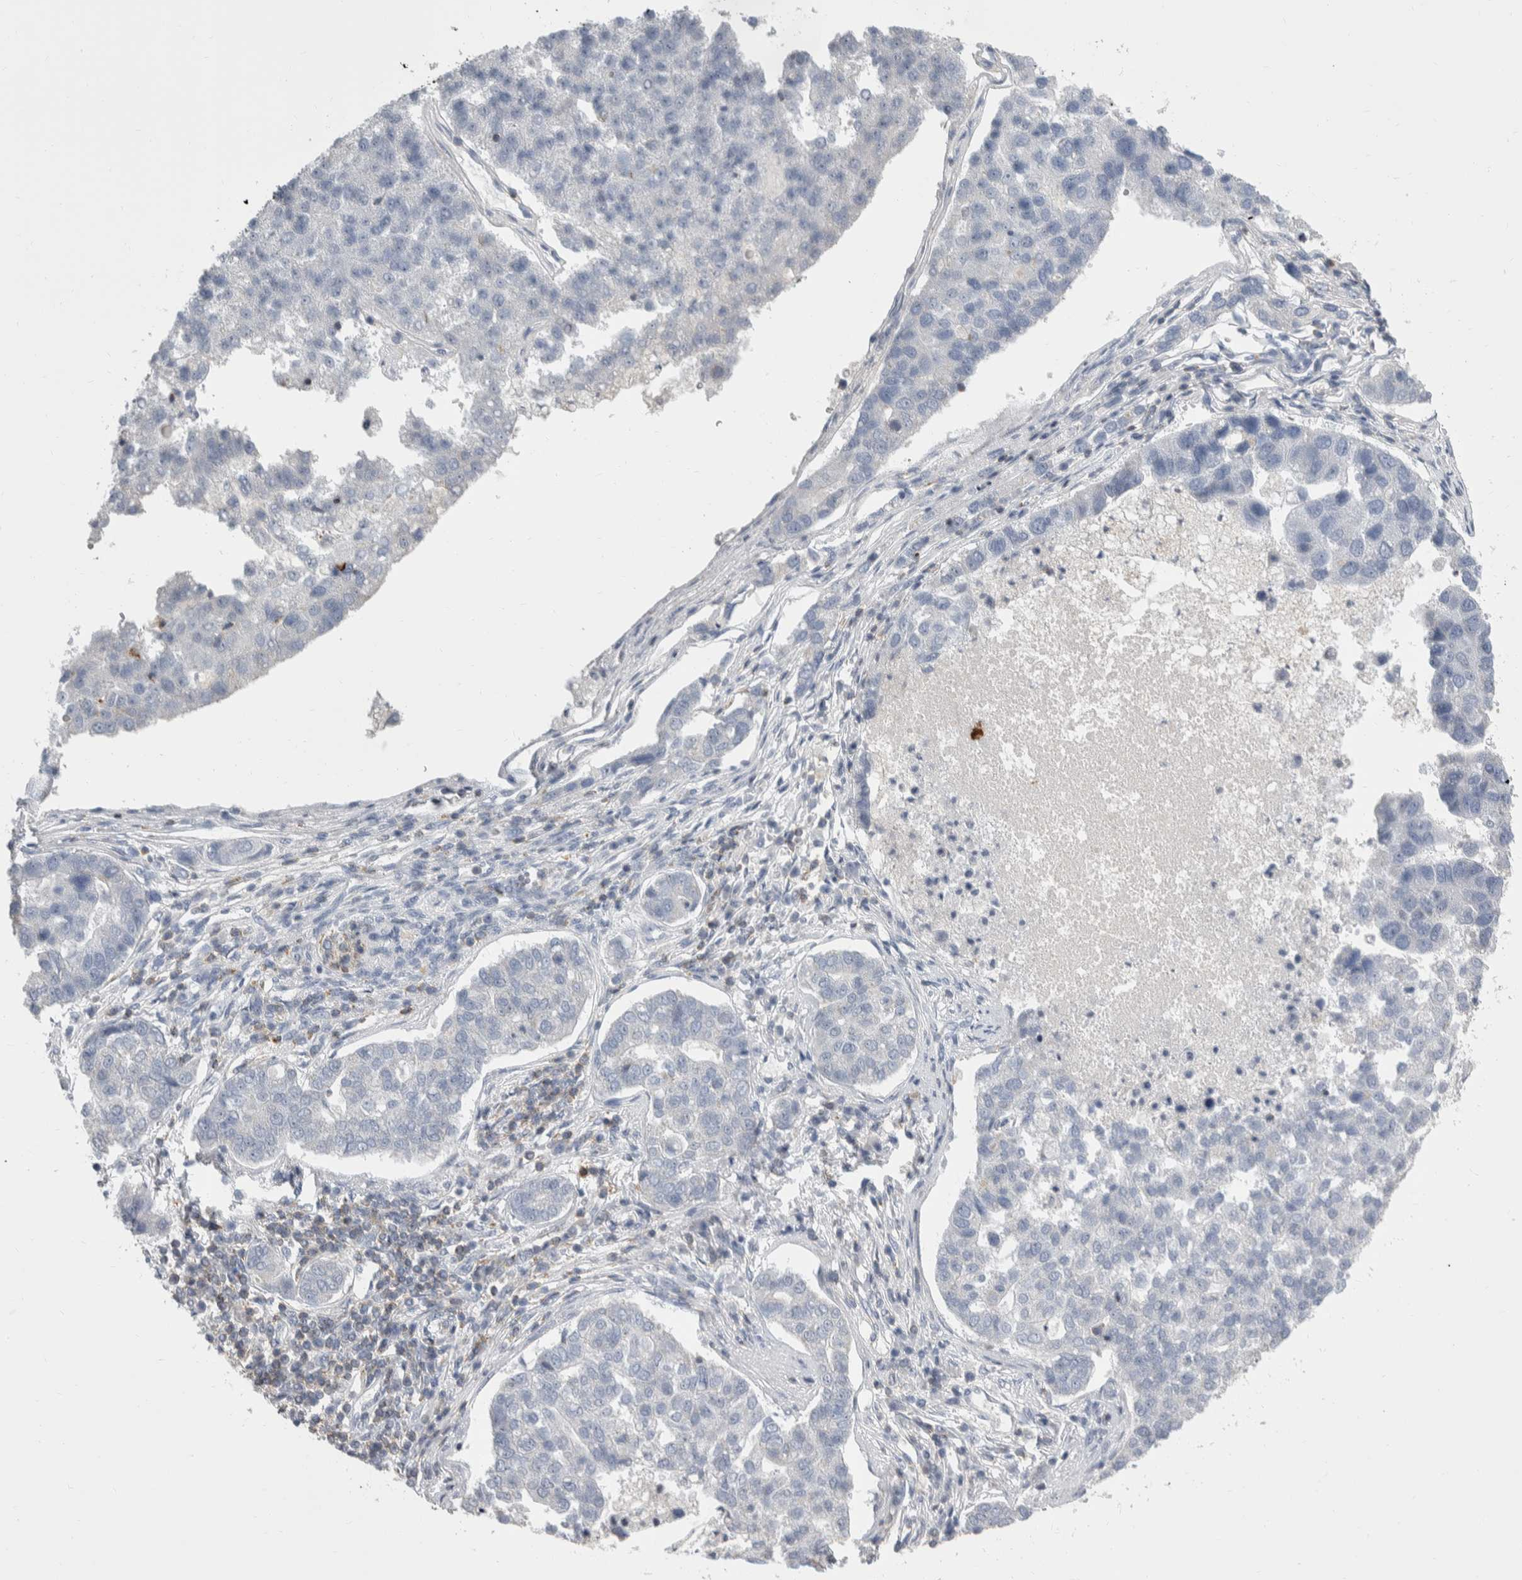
{"staining": {"intensity": "negative", "quantity": "none", "location": "none"}, "tissue": "pancreatic cancer", "cell_type": "Tumor cells", "image_type": "cancer", "snomed": [{"axis": "morphology", "description": "Adenocarcinoma, NOS"}, {"axis": "topography", "description": "Pancreas"}], "caption": "Image shows no significant protein staining in tumor cells of pancreatic cancer.", "gene": "CEP295NL", "patient": {"sex": "female", "age": 61}}